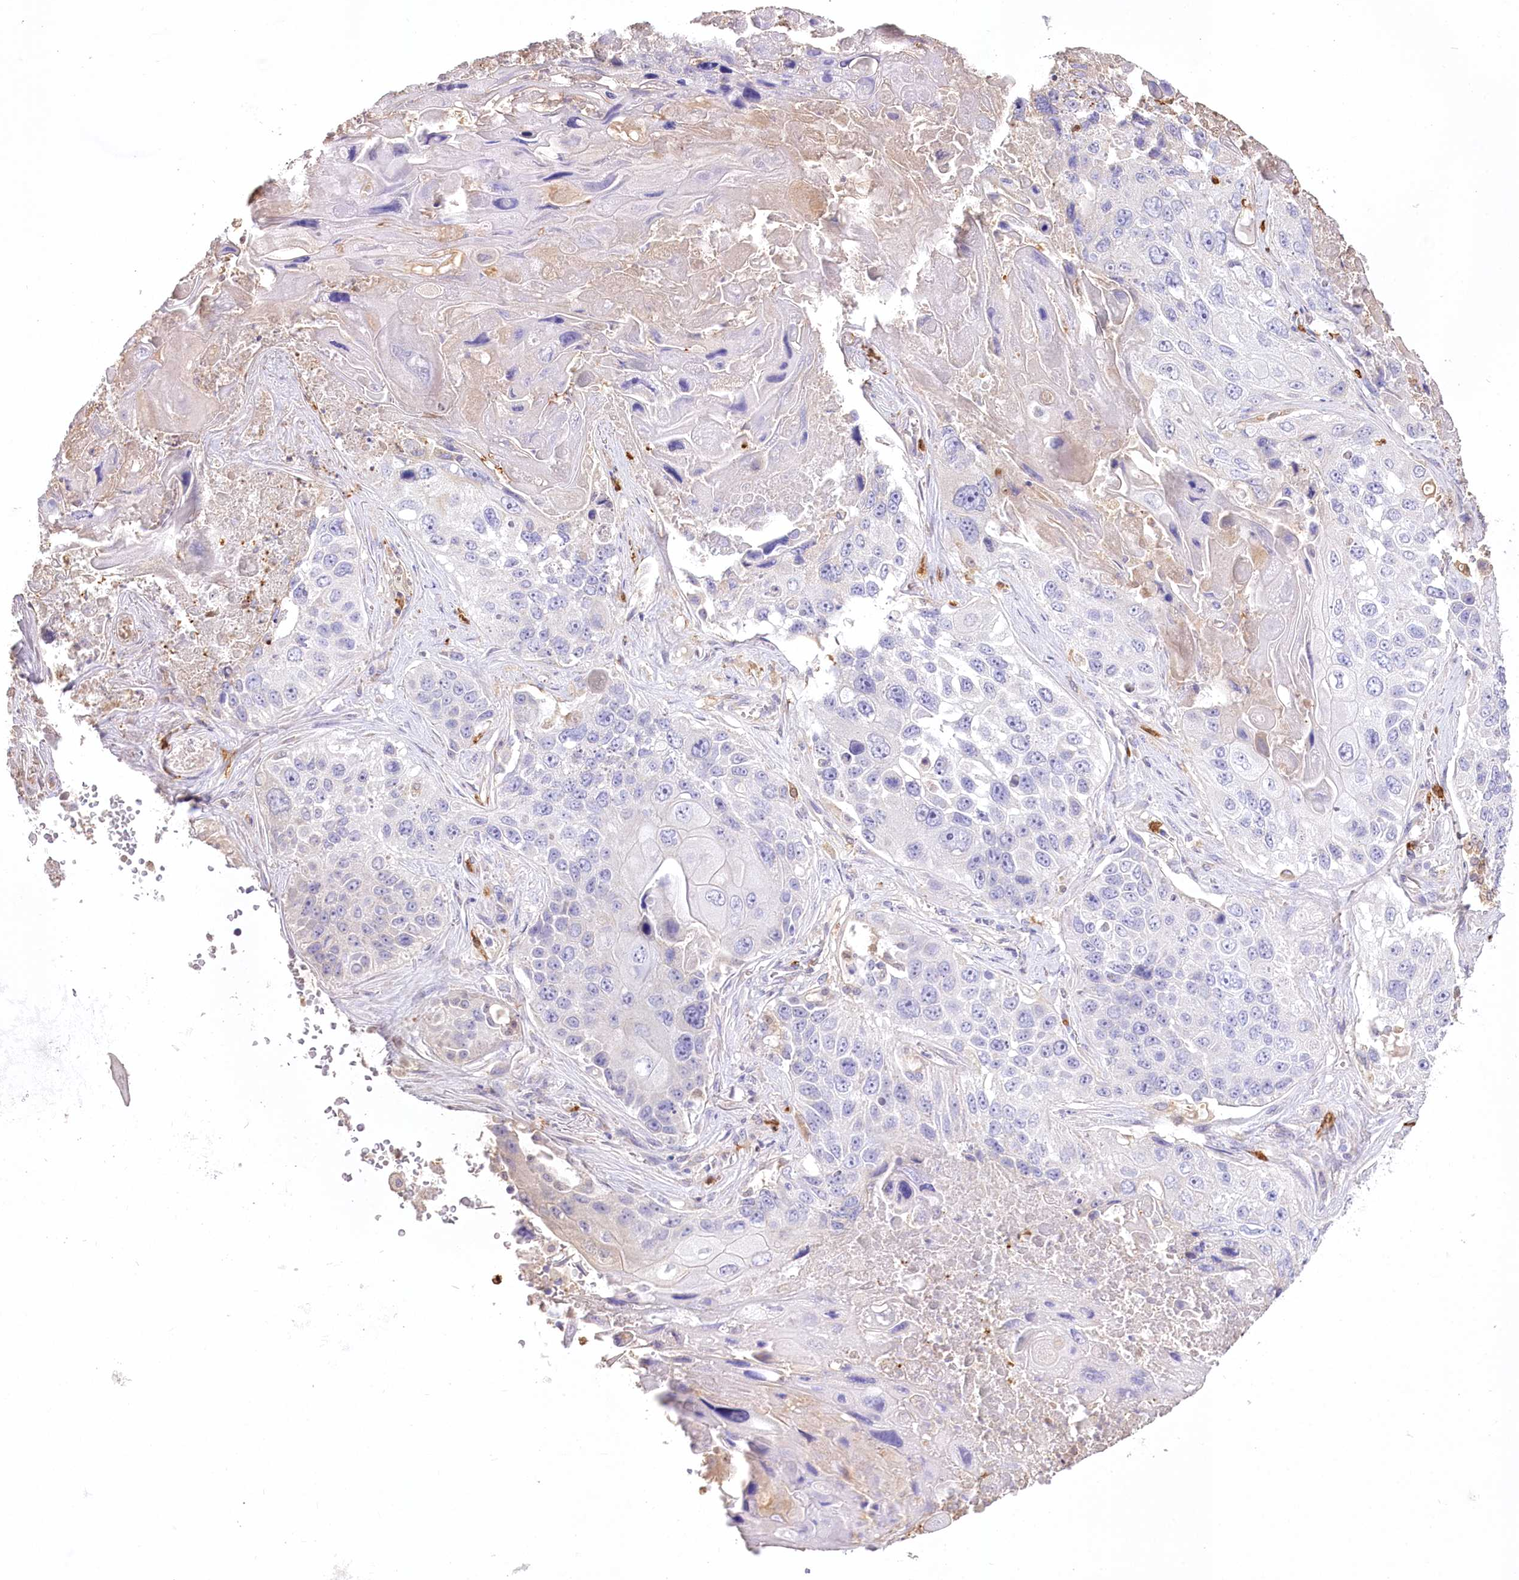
{"staining": {"intensity": "negative", "quantity": "none", "location": "none"}, "tissue": "lung cancer", "cell_type": "Tumor cells", "image_type": "cancer", "snomed": [{"axis": "morphology", "description": "Squamous cell carcinoma, NOS"}, {"axis": "topography", "description": "Lung"}], "caption": "Immunohistochemistry histopathology image of neoplastic tissue: squamous cell carcinoma (lung) stained with DAB (3,3'-diaminobenzidine) demonstrates no significant protein staining in tumor cells. (Brightfield microscopy of DAB (3,3'-diaminobenzidine) immunohistochemistry at high magnification).", "gene": "DPYD", "patient": {"sex": "male", "age": 61}}